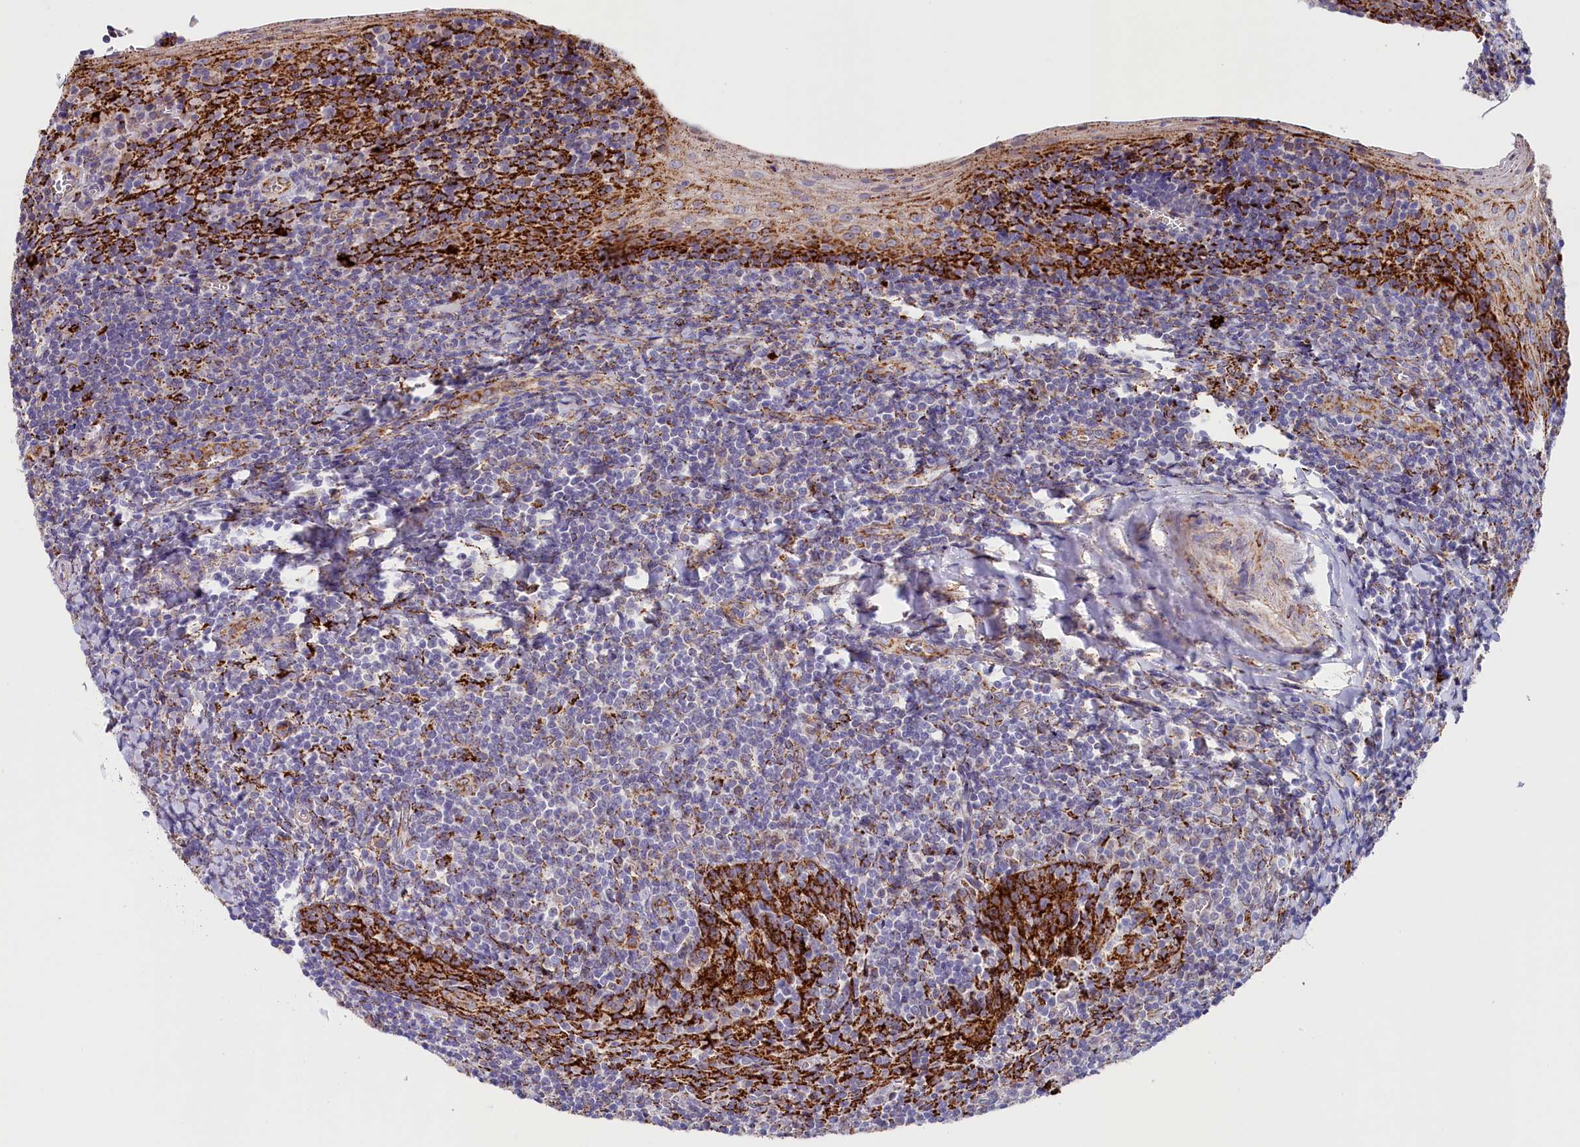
{"staining": {"intensity": "moderate", "quantity": "<25%", "location": "cytoplasmic/membranous"}, "tissue": "tonsil", "cell_type": "Germinal center cells", "image_type": "normal", "snomed": [{"axis": "morphology", "description": "Normal tissue, NOS"}, {"axis": "topography", "description": "Tonsil"}], "caption": "Approximately <25% of germinal center cells in unremarkable tonsil display moderate cytoplasmic/membranous protein staining as visualized by brown immunohistochemical staining.", "gene": "AKTIP", "patient": {"sex": "male", "age": 27}}